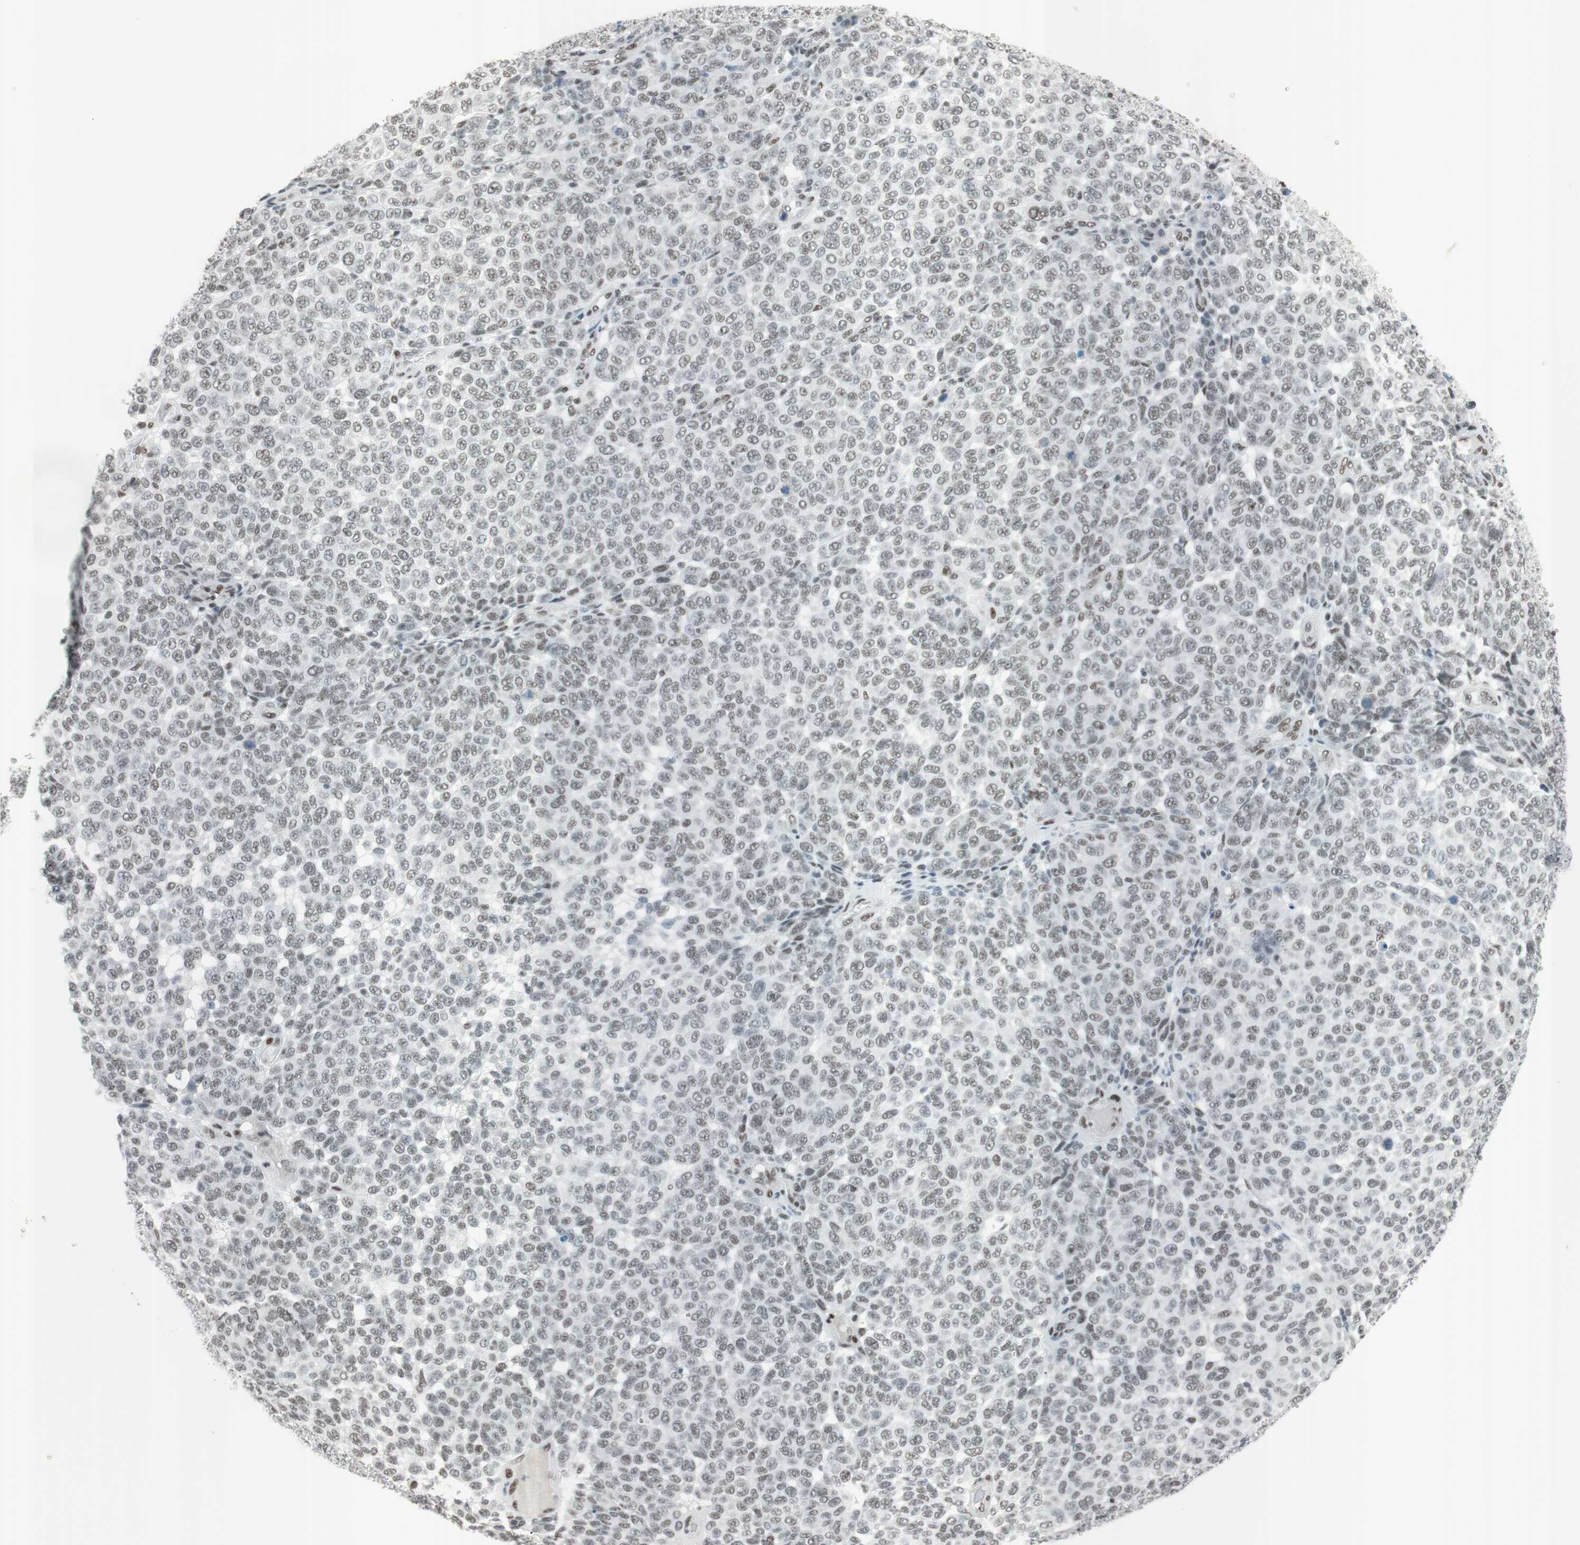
{"staining": {"intensity": "weak", "quantity": "25%-75%", "location": "nuclear"}, "tissue": "melanoma", "cell_type": "Tumor cells", "image_type": "cancer", "snomed": [{"axis": "morphology", "description": "Malignant melanoma, NOS"}, {"axis": "topography", "description": "Skin"}], "caption": "Human melanoma stained for a protein (brown) shows weak nuclear positive expression in about 25%-75% of tumor cells.", "gene": "ARID1A", "patient": {"sex": "male", "age": 59}}